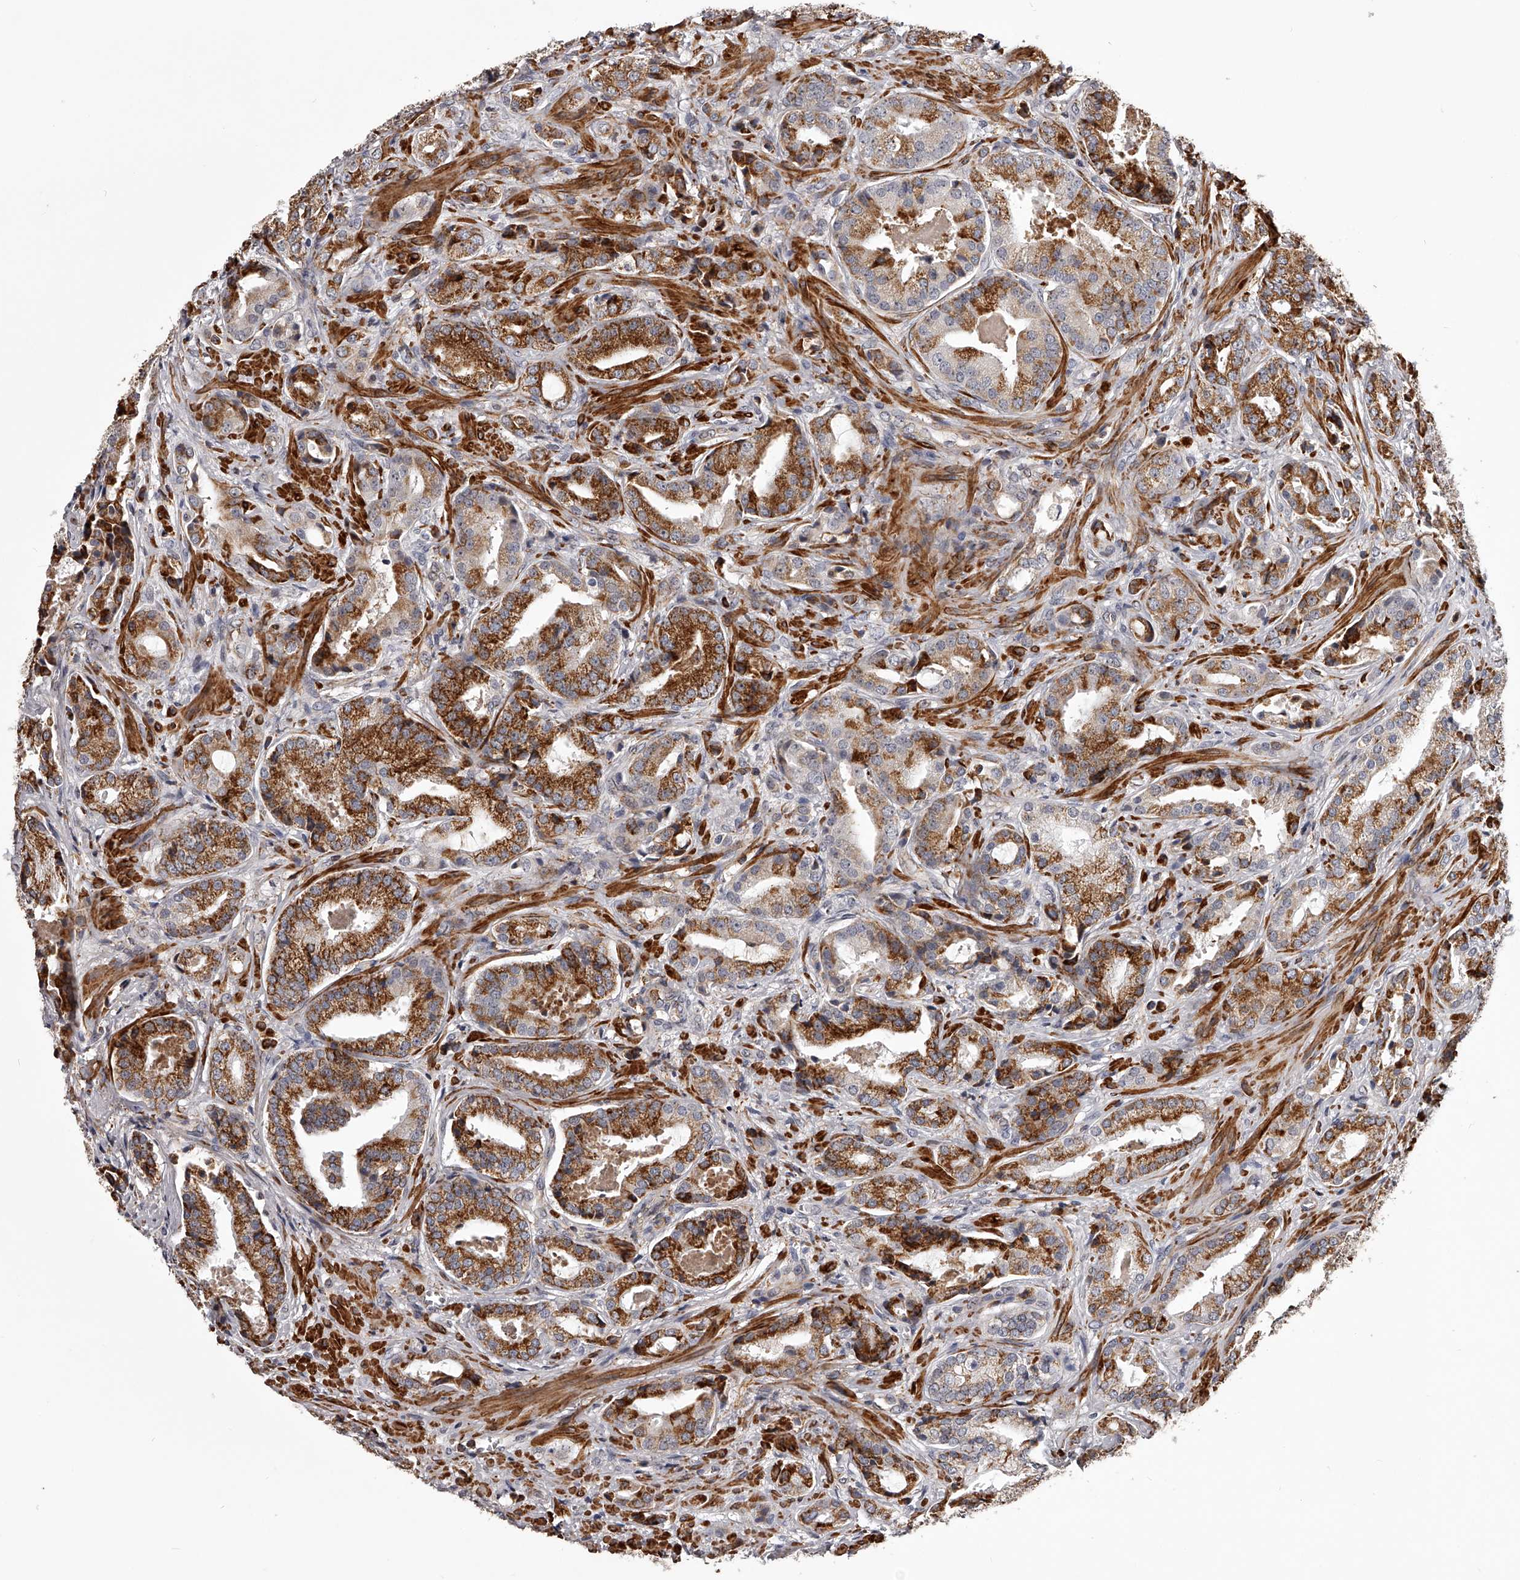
{"staining": {"intensity": "strong", "quantity": "25%-75%", "location": "cytoplasmic/membranous"}, "tissue": "prostate cancer", "cell_type": "Tumor cells", "image_type": "cancer", "snomed": [{"axis": "morphology", "description": "Adenocarcinoma, High grade"}, {"axis": "topography", "description": "Prostate"}], "caption": "DAB (3,3'-diaminobenzidine) immunohistochemical staining of human high-grade adenocarcinoma (prostate) displays strong cytoplasmic/membranous protein positivity in about 25%-75% of tumor cells. (brown staining indicates protein expression, while blue staining denotes nuclei).", "gene": "RRP36", "patient": {"sex": "male", "age": 73}}